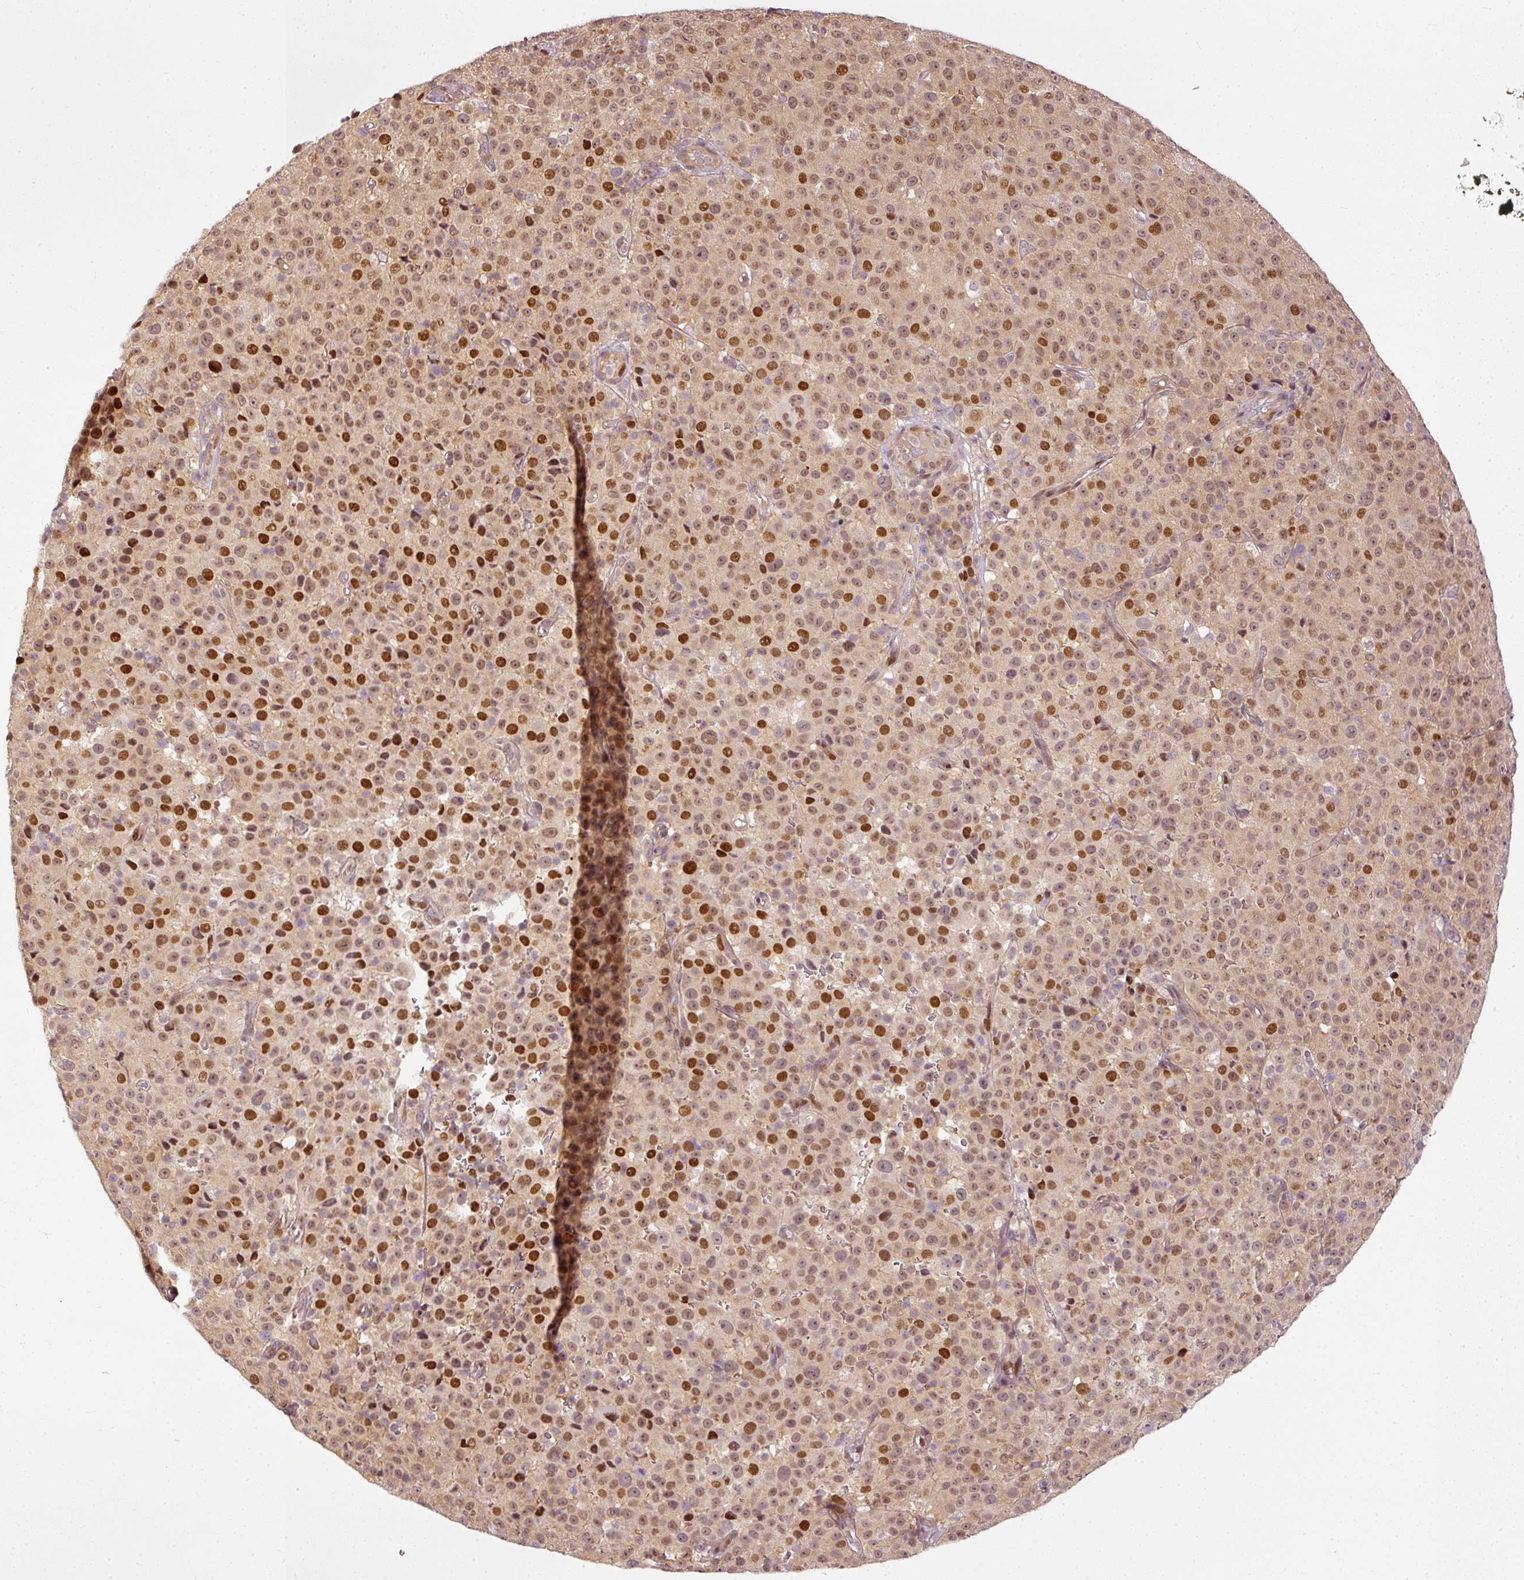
{"staining": {"intensity": "strong", "quantity": "25%-75%", "location": "nuclear"}, "tissue": "melanoma", "cell_type": "Tumor cells", "image_type": "cancer", "snomed": [{"axis": "morphology", "description": "Malignant melanoma, Metastatic site"}, {"axis": "topography", "description": "Skin"}, {"axis": "topography", "description": "Lymph node"}], "caption": "There is high levels of strong nuclear staining in tumor cells of melanoma, as demonstrated by immunohistochemical staining (brown color).", "gene": "ZNF778", "patient": {"sex": "male", "age": 66}}